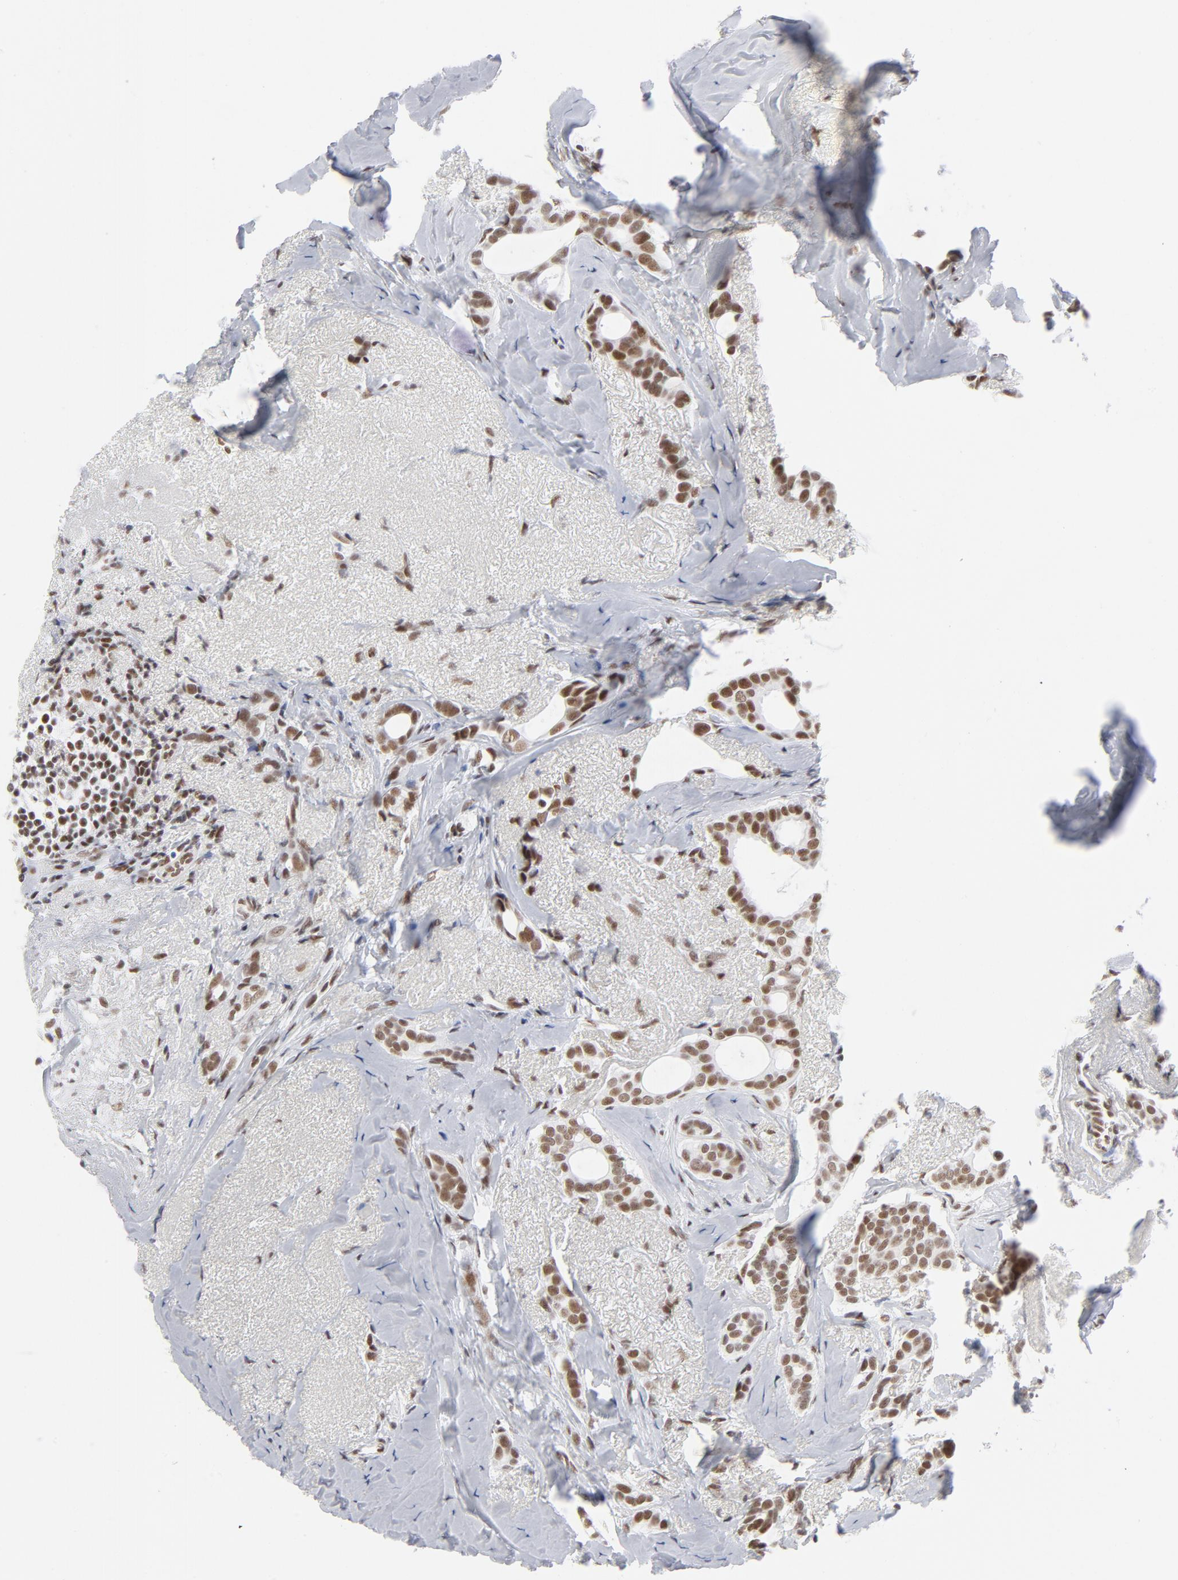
{"staining": {"intensity": "moderate", "quantity": ">75%", "location": "nuclear"}, "tissue": "breast cancer", "cell_type": "Tumor cells", "image_type": "cancer", "snomed": [{"axis": "morphology", "description": "Duct carcinoma"}, {"axis": "topography", "description": "Breast"}], "caption": "Immunohistochemistry histopathology image of neoplastic tissue: human breast intraductal carcinoma stained using immunohistochemistry (IHC) displays medium levels of moderate protein expression localized specifically in the nuclear of tumor cells, appearing as a nuclear brown color.", "gene": "ATF2", "patient": {"sex": "female", "age": 54}}